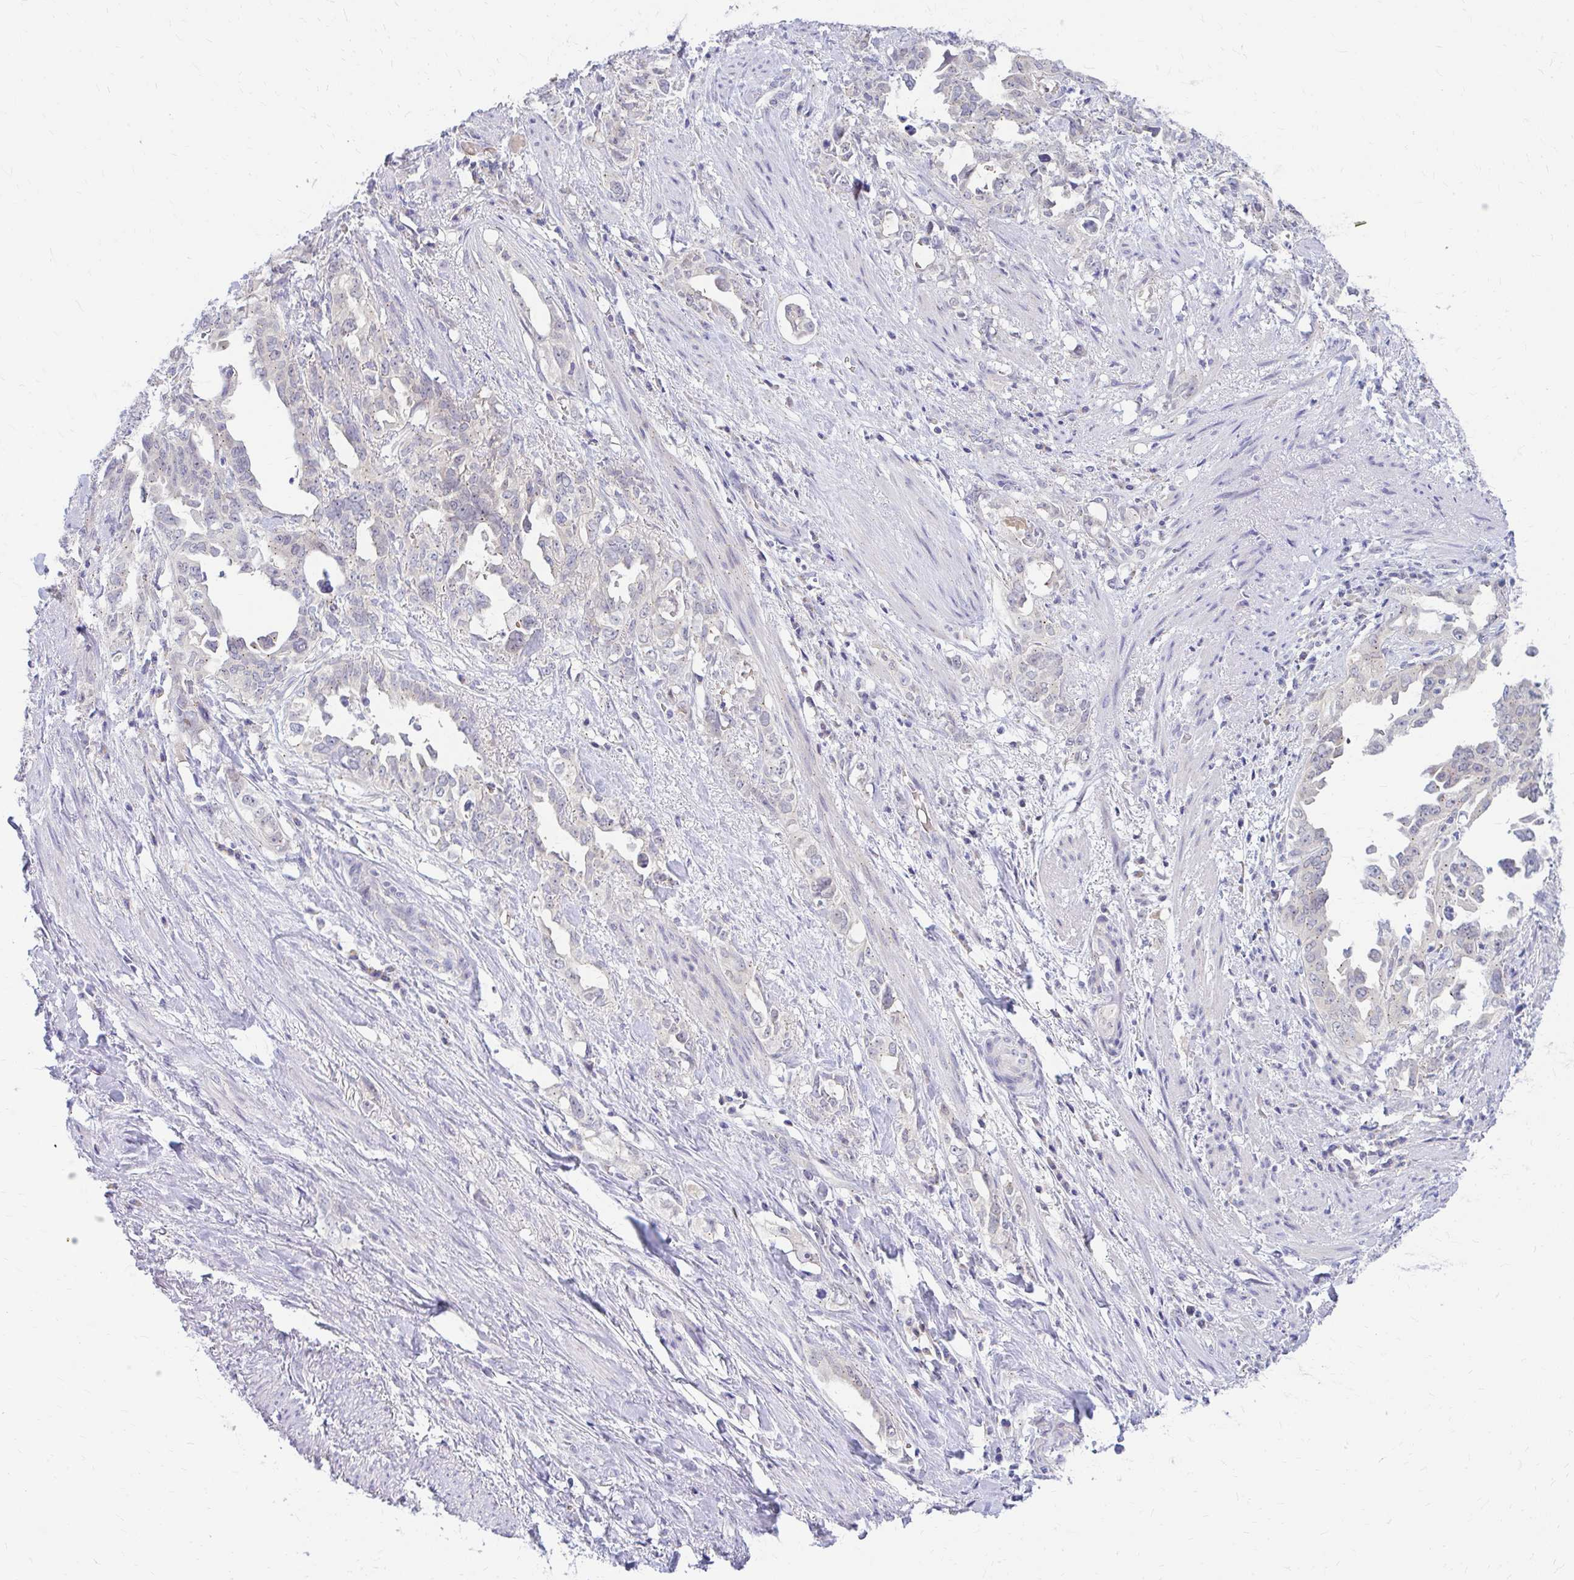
{"staining": {"intensity": "weak", "quantity": "<25%", "location": "cytoplasmic/membranous"}, "tissue": "endometrial cancer", "cell_type": "Tumor cells", "image_type": "cancer", "snomed": [{"axis": "morphology", "description": "Adenocarcinoma, NOS"}, {"axis": "topography", "description": "Endometrium"}], "caption": "Adenocarcinoma (endometrial) was stained to show a protein in brown. There is no significant positivity in tumor cells. (Brightfield microscopy of DAB (3,3'-diaminobenzidine) IHC at high magnification).", "gene": "RADIL", "patient": {"sex": "female", "age": 65}}